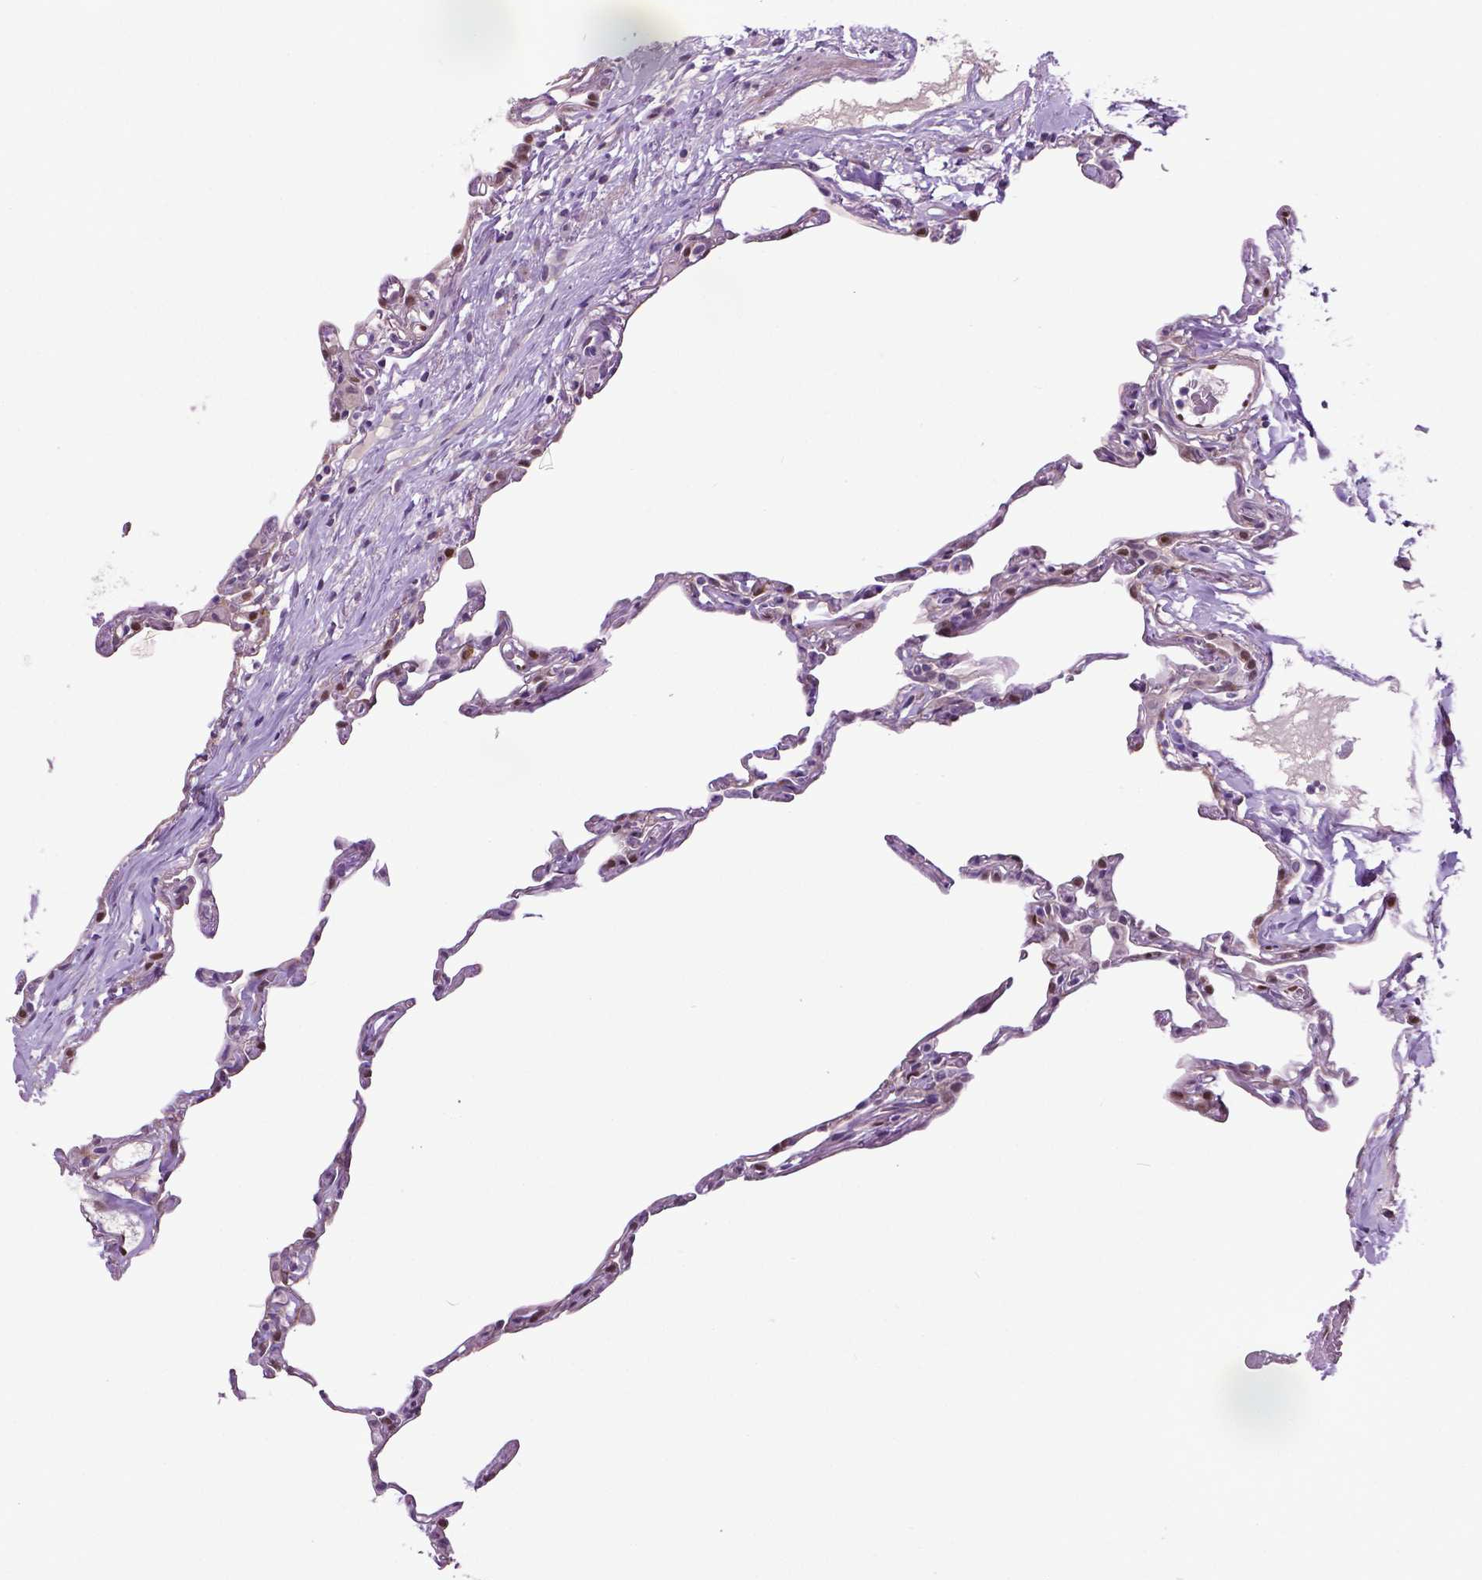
{"staining": {"intensity": "moderate", "quantity": "25%-75%", "location": "nuclear"}, "tissue": "lung", "cell_type": "Alveolar cells", "image_type": "normal", "snomed": [{"axis": "morphology", "description": "Normal tissue, NOS"}, {"axis": "topography", "description": "Lung"}], "caption": "The histopathology image exhibits staining of unremarkable lung, revealing moderate nuclear protein positivity (brown color) within alveolar cells. Using DAB (3,3'-diaminobenzidine) (brown) and hematoxylin (blue) stains, captured at high magnification using brightfield microscopy.", "gene": "PTGER3", "patient": {"sex": "female", "age": 57}}